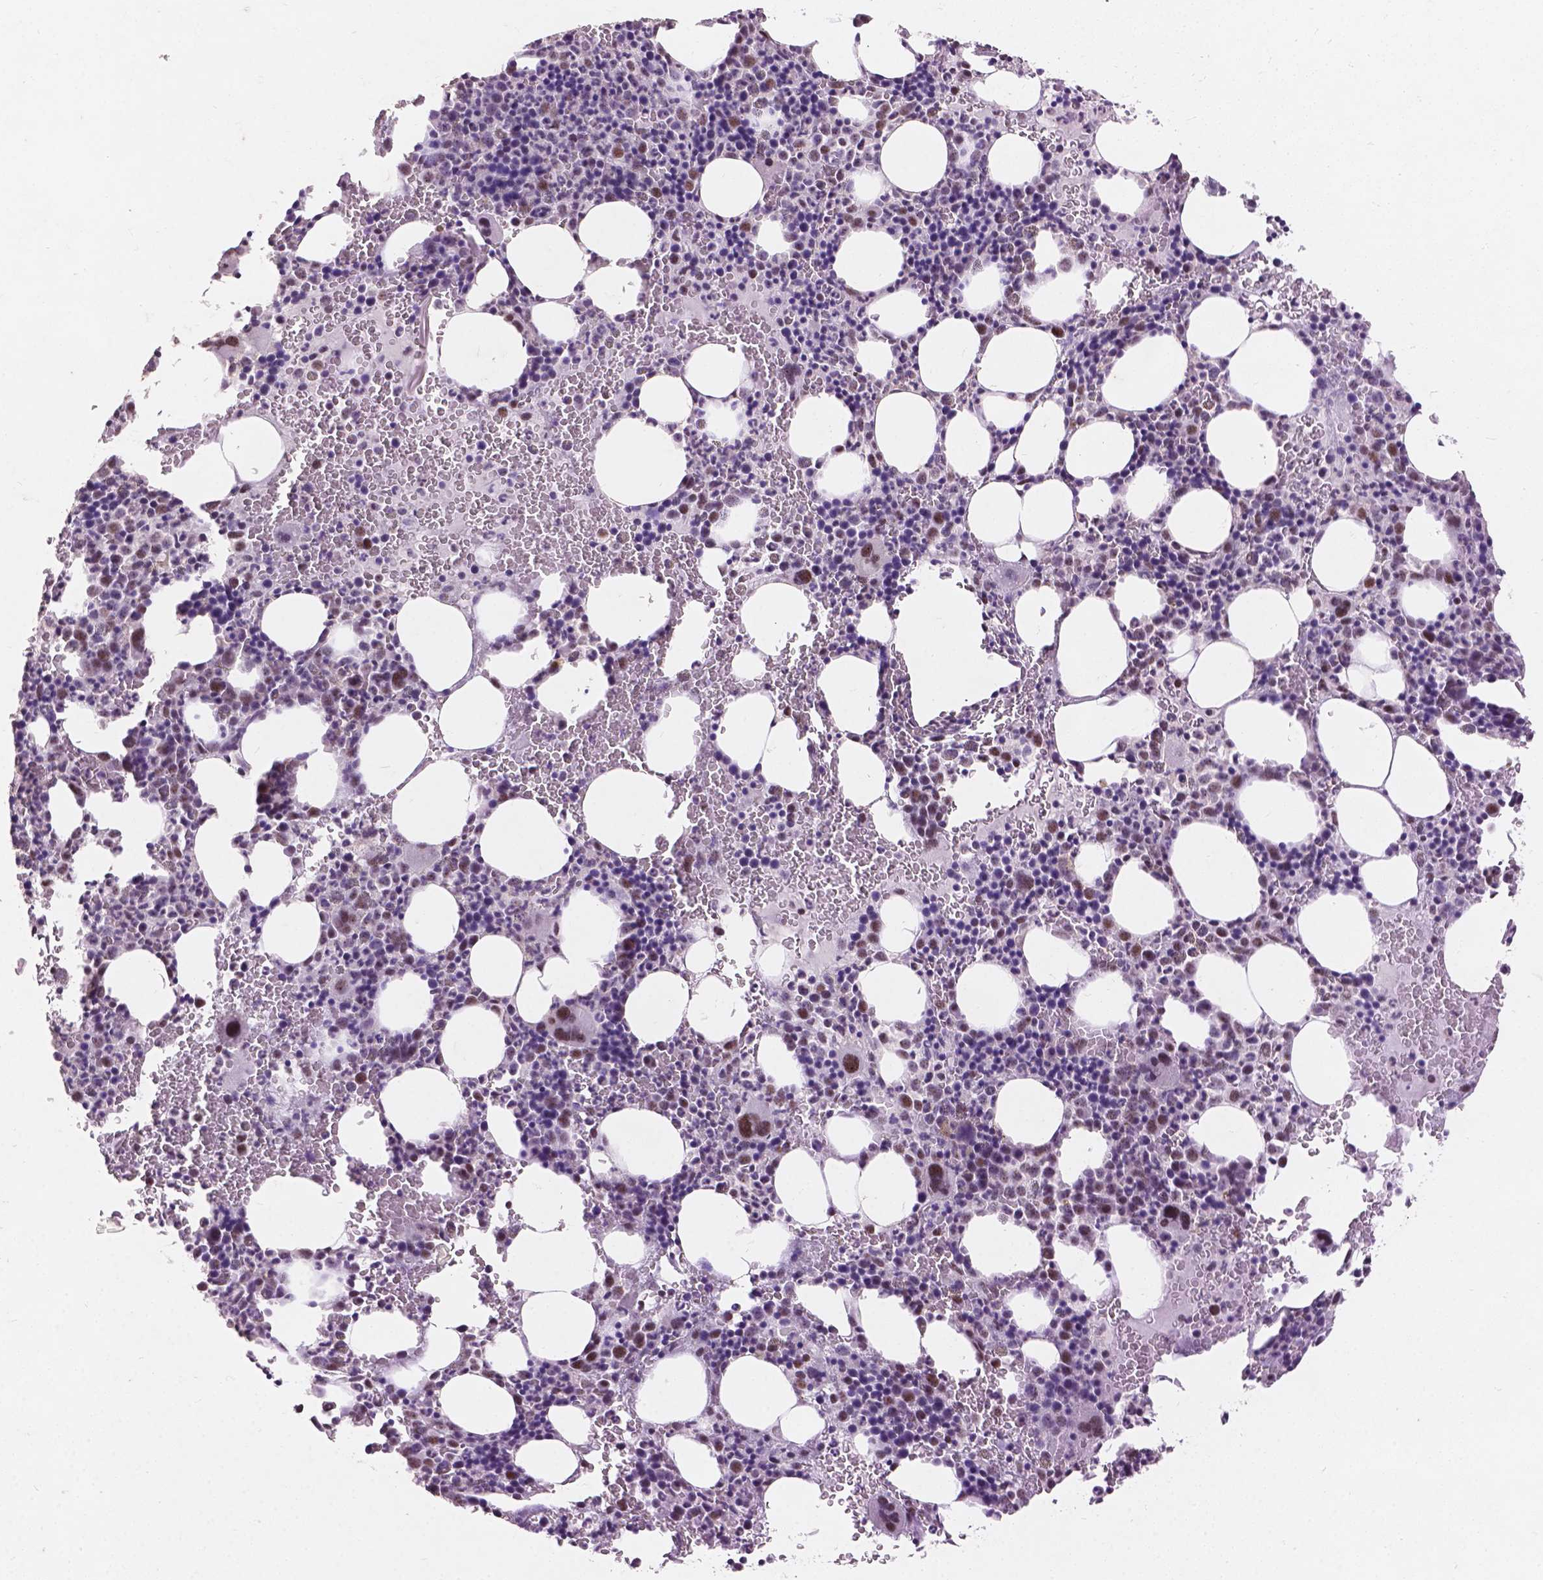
{"staining": {"intensity": "strong", "quantity": "<25%", "location": "nuclear"}, "tissue": "bone marrow", "cell_type": "Hematopoietic cells", "image_type": "normal", "snomed": [{"axis": "morphology", "description": "Normal tissue, NOS"}, {"axis": "topography", "description": "Bone marrow"}], "caption": "Hematopoietic cells display strong nuclear expression in about <25% of cells in normal bone marrow. (DAB IHC with brightfield microscopy, high magnification).", "gene": "COIL", "patient": {"sex": "male", "age": 63}}